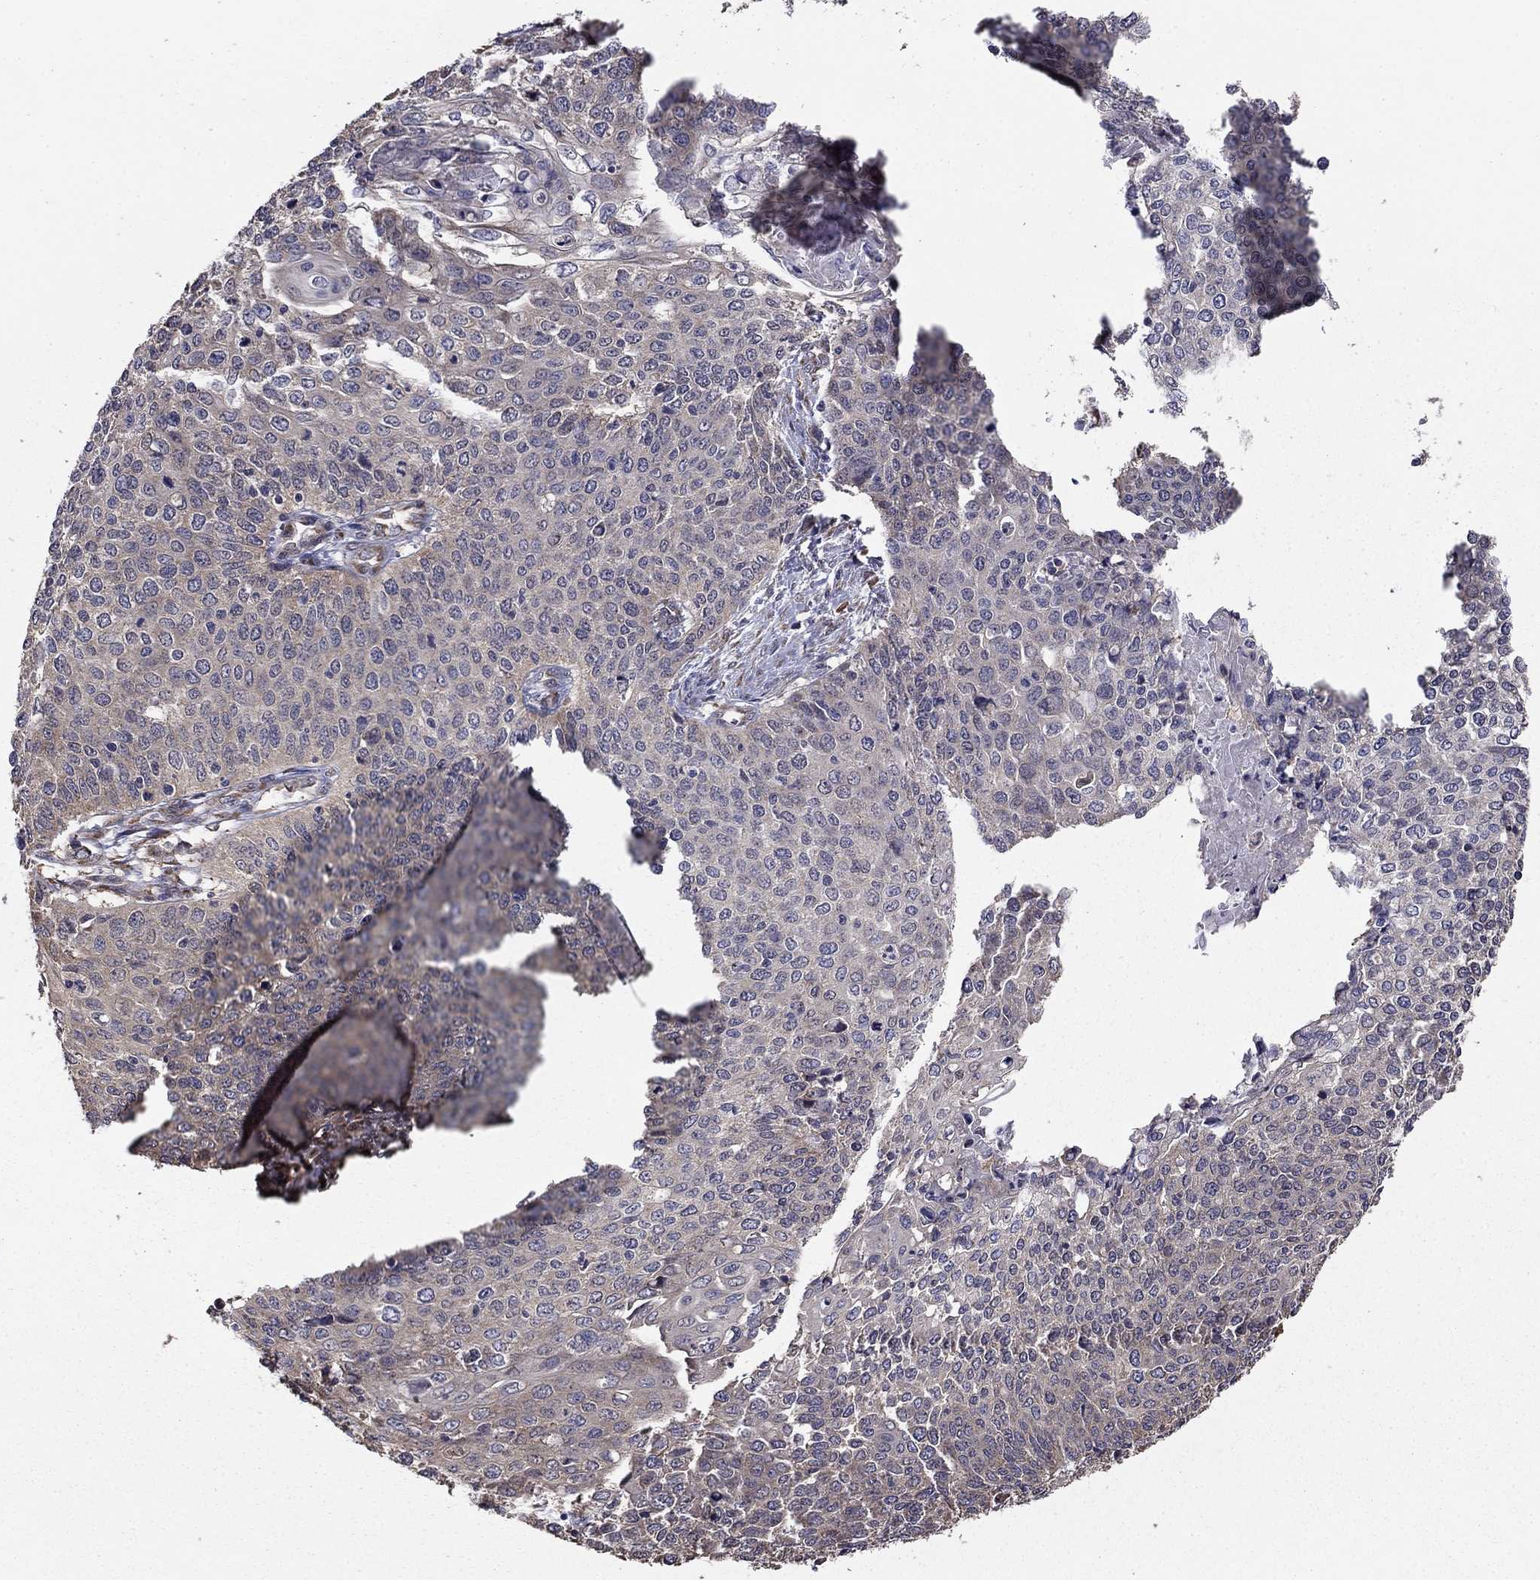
{"staining": {"intensity": "negative", "quantity": "none", "location": "none"}, "tissue": "cervical cancer", "cell_type": "Tumor cells", "image_type": "cancer", "snomed": [{"axis": "morphology", "description": "Squamous cell carcinoma, NOS"}, {"axis": "topography", "description": "Cervix"}], "caption": "Tumor cells are negative for brown protein staining in cervical cancer (squamous cell carcinoma).", "gene": "NKIRAS1", "patient": {"sex": "female", "age": 39}}